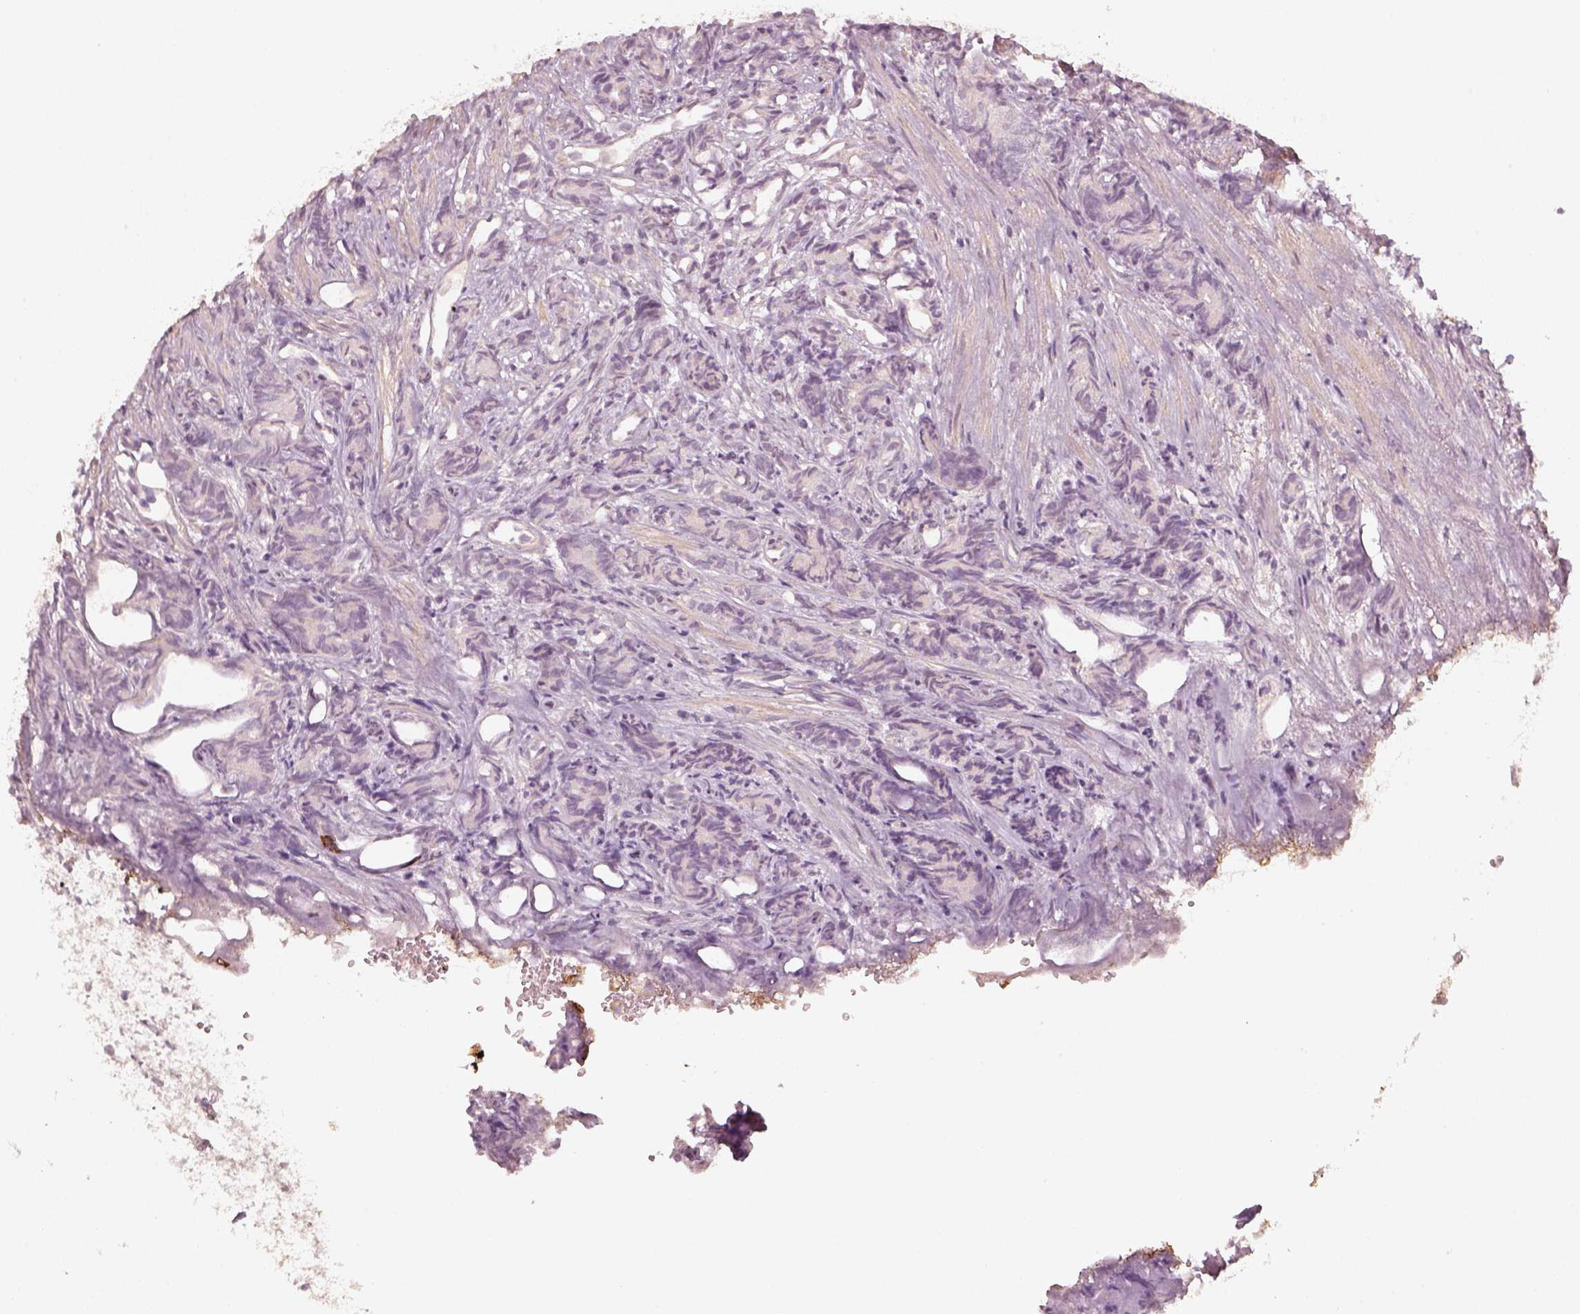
{"staining": {"intensity": "negative", "quantity": "none", "location": "none"}, "tissue": "prostate cancer", "cell_type": "Tumor cells", "image_type": "cancer", "snomed": [{"axis": "morphology", "description": "Adenocarcinoma, High grade"}, {"axis": "topography", "description": "Prostate"}], "caption": "DAB (3,3'-diaminobenzidine) immunohistochemical staining of human adenocarcinoma (high-grade) (prostate) displays no significant expression in tumor cells.", "gene": "LAMC2", "patient": {"sex": "male", "age": 84}}